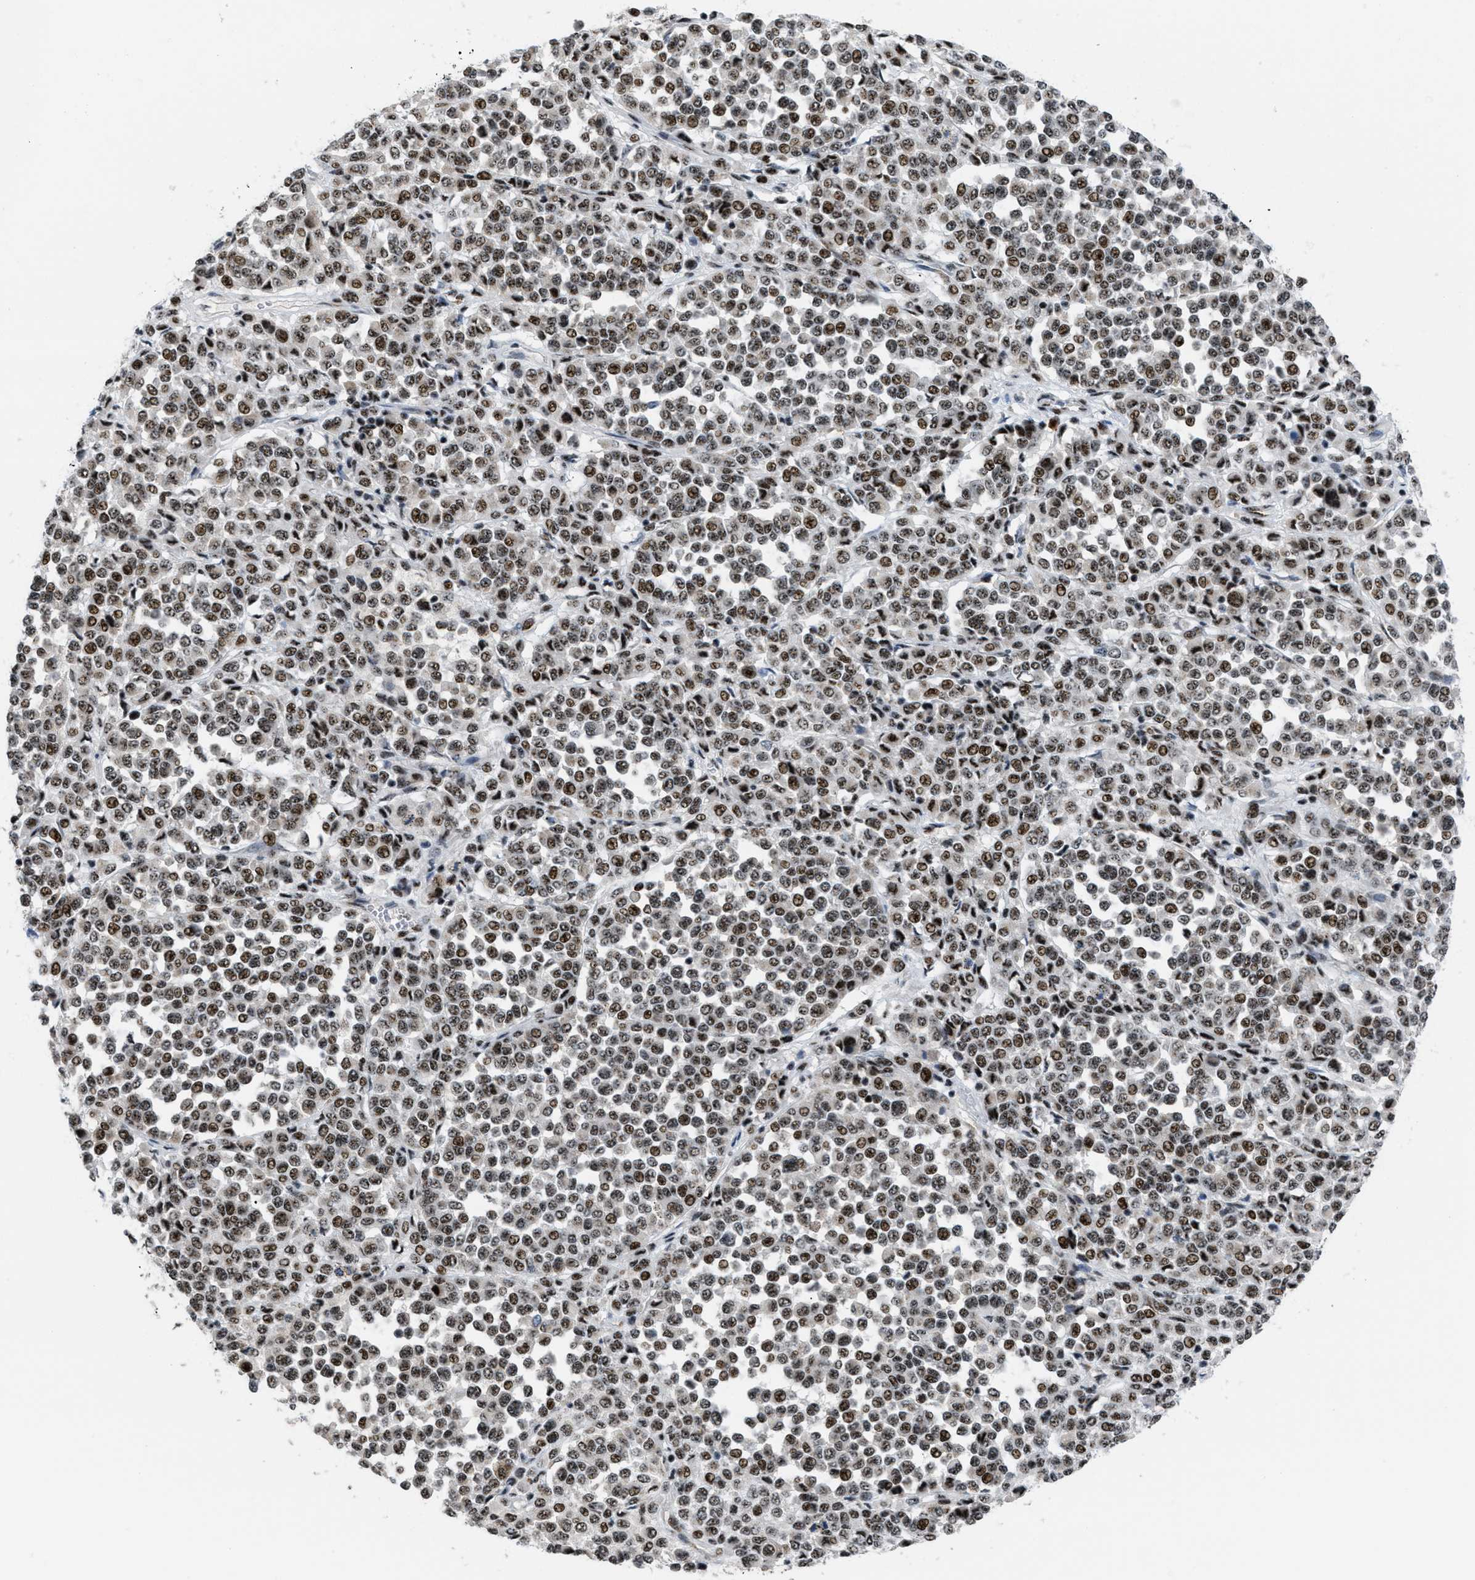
{"staining": {"intensity": "strong", "quantity": ">75%", "location": "nuclear"}, "tissue": "melanoma", "cell_type": "Tumor cells", "image_type": "cancer", "snomed": [{"axis": "morphology", "description": "Malignant melanoma, Metastatic site"}, {"axis": "topography", "description": "Pancreas"}], "caption": "Melanoma stained with a protein marker reveals strong staining in tumor cells.", "gene": "CDR2", "patient": {"sex": "female", "age": 30}}